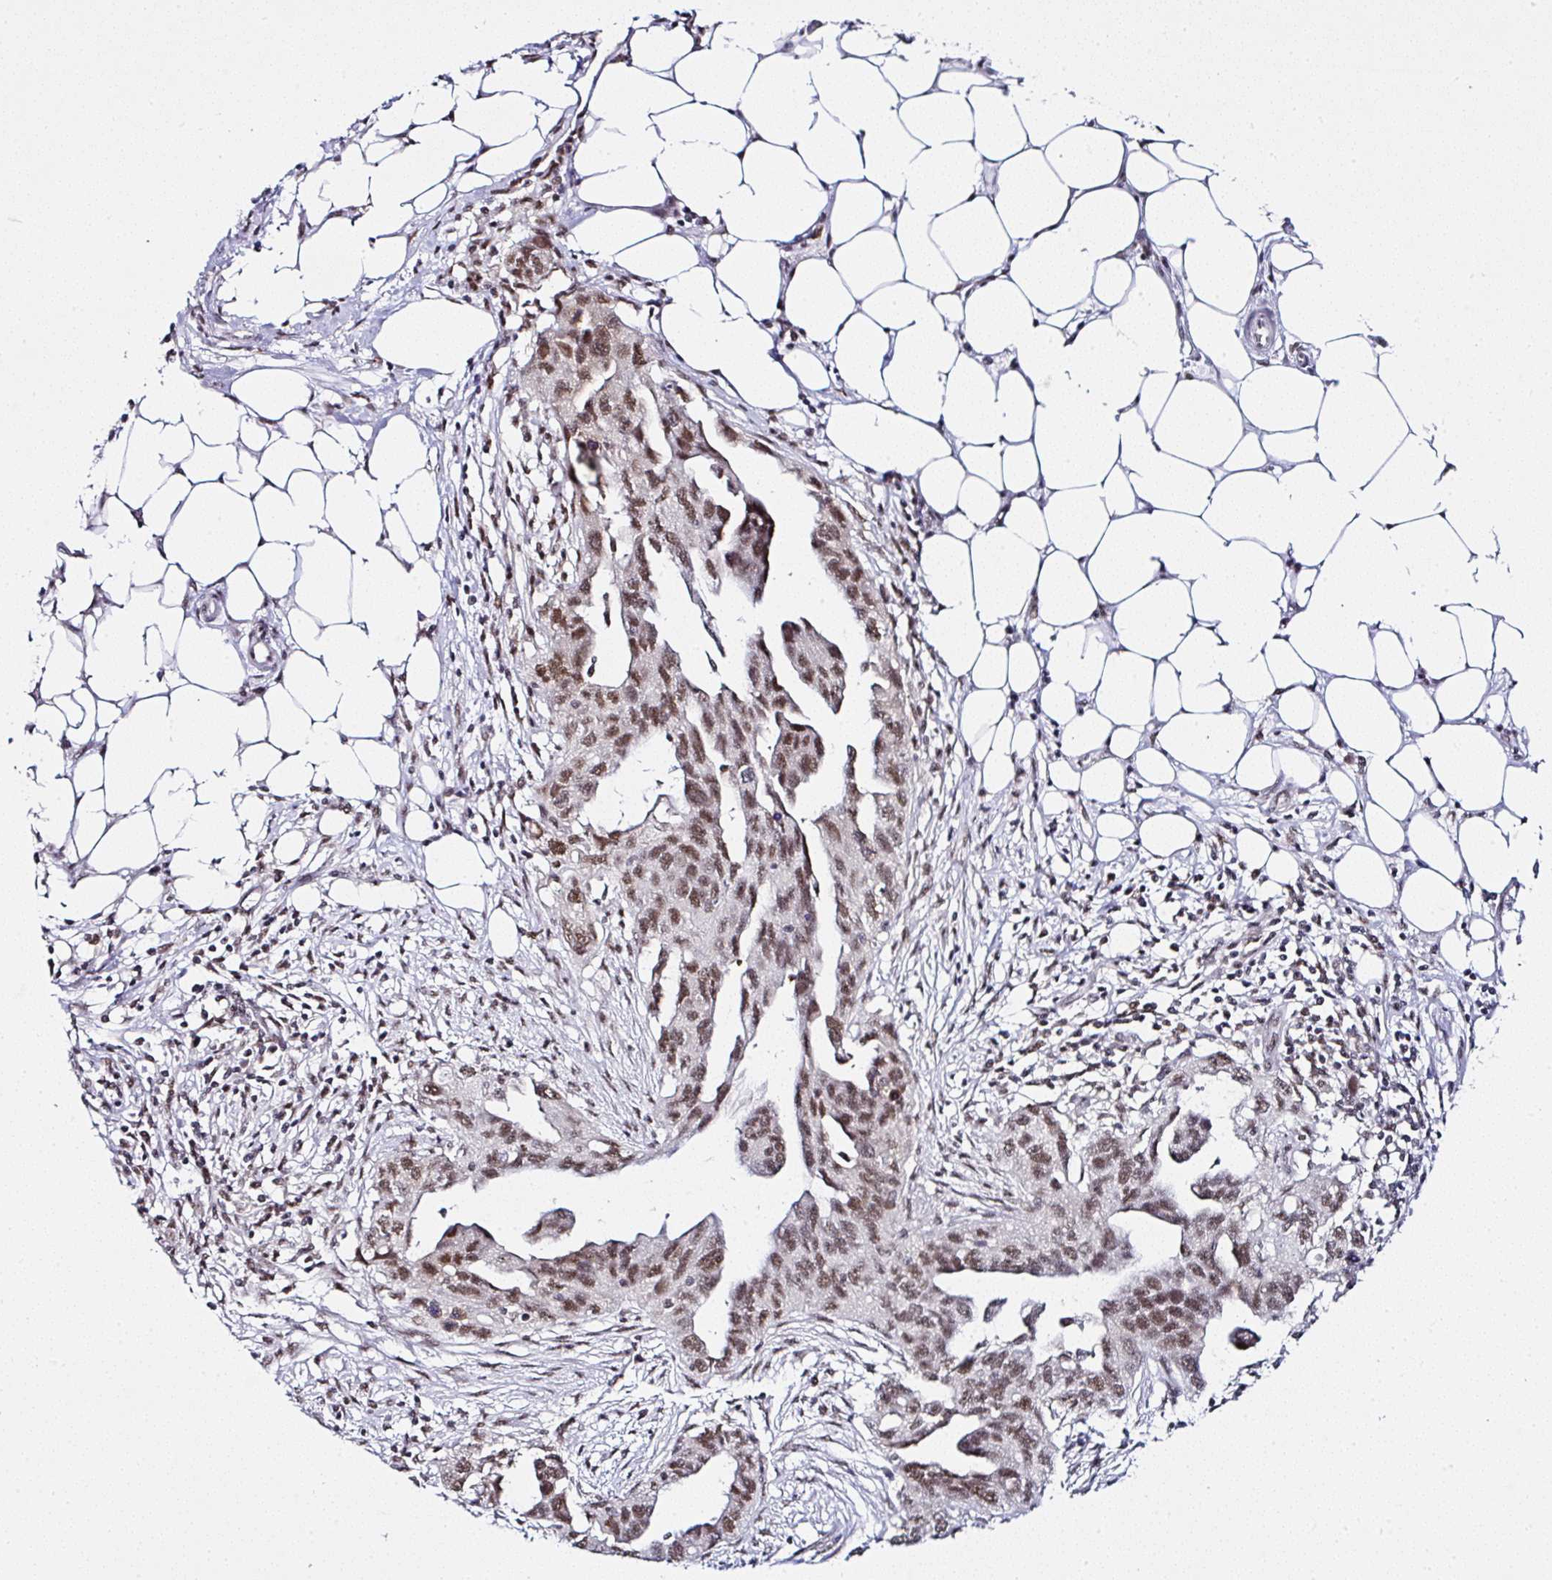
{"staining": {"intensity": "moderate", "quantity": ">75%", "location": "nuclear"}, "tissue": "ovarian cancer", "cell_type": "Tumor cells", "image_type": "cancer", "snomed": [{"axis": "morphology", "description": "Carcinoma, endometroid"}, {"axis": "morphology", "description": "Cystadenocarcinoma, serous, NOS"}, {"axis": "topography", "description": "Ovary"}], "caption": "Human serous cystadenocarcinoma (ovarian) stained for a protein (brown) shows moderate nuclear positive staining in about >75% of tumor cells.", "gene": "PTPN2", "patient": {"sex": "female", "age": 45}}